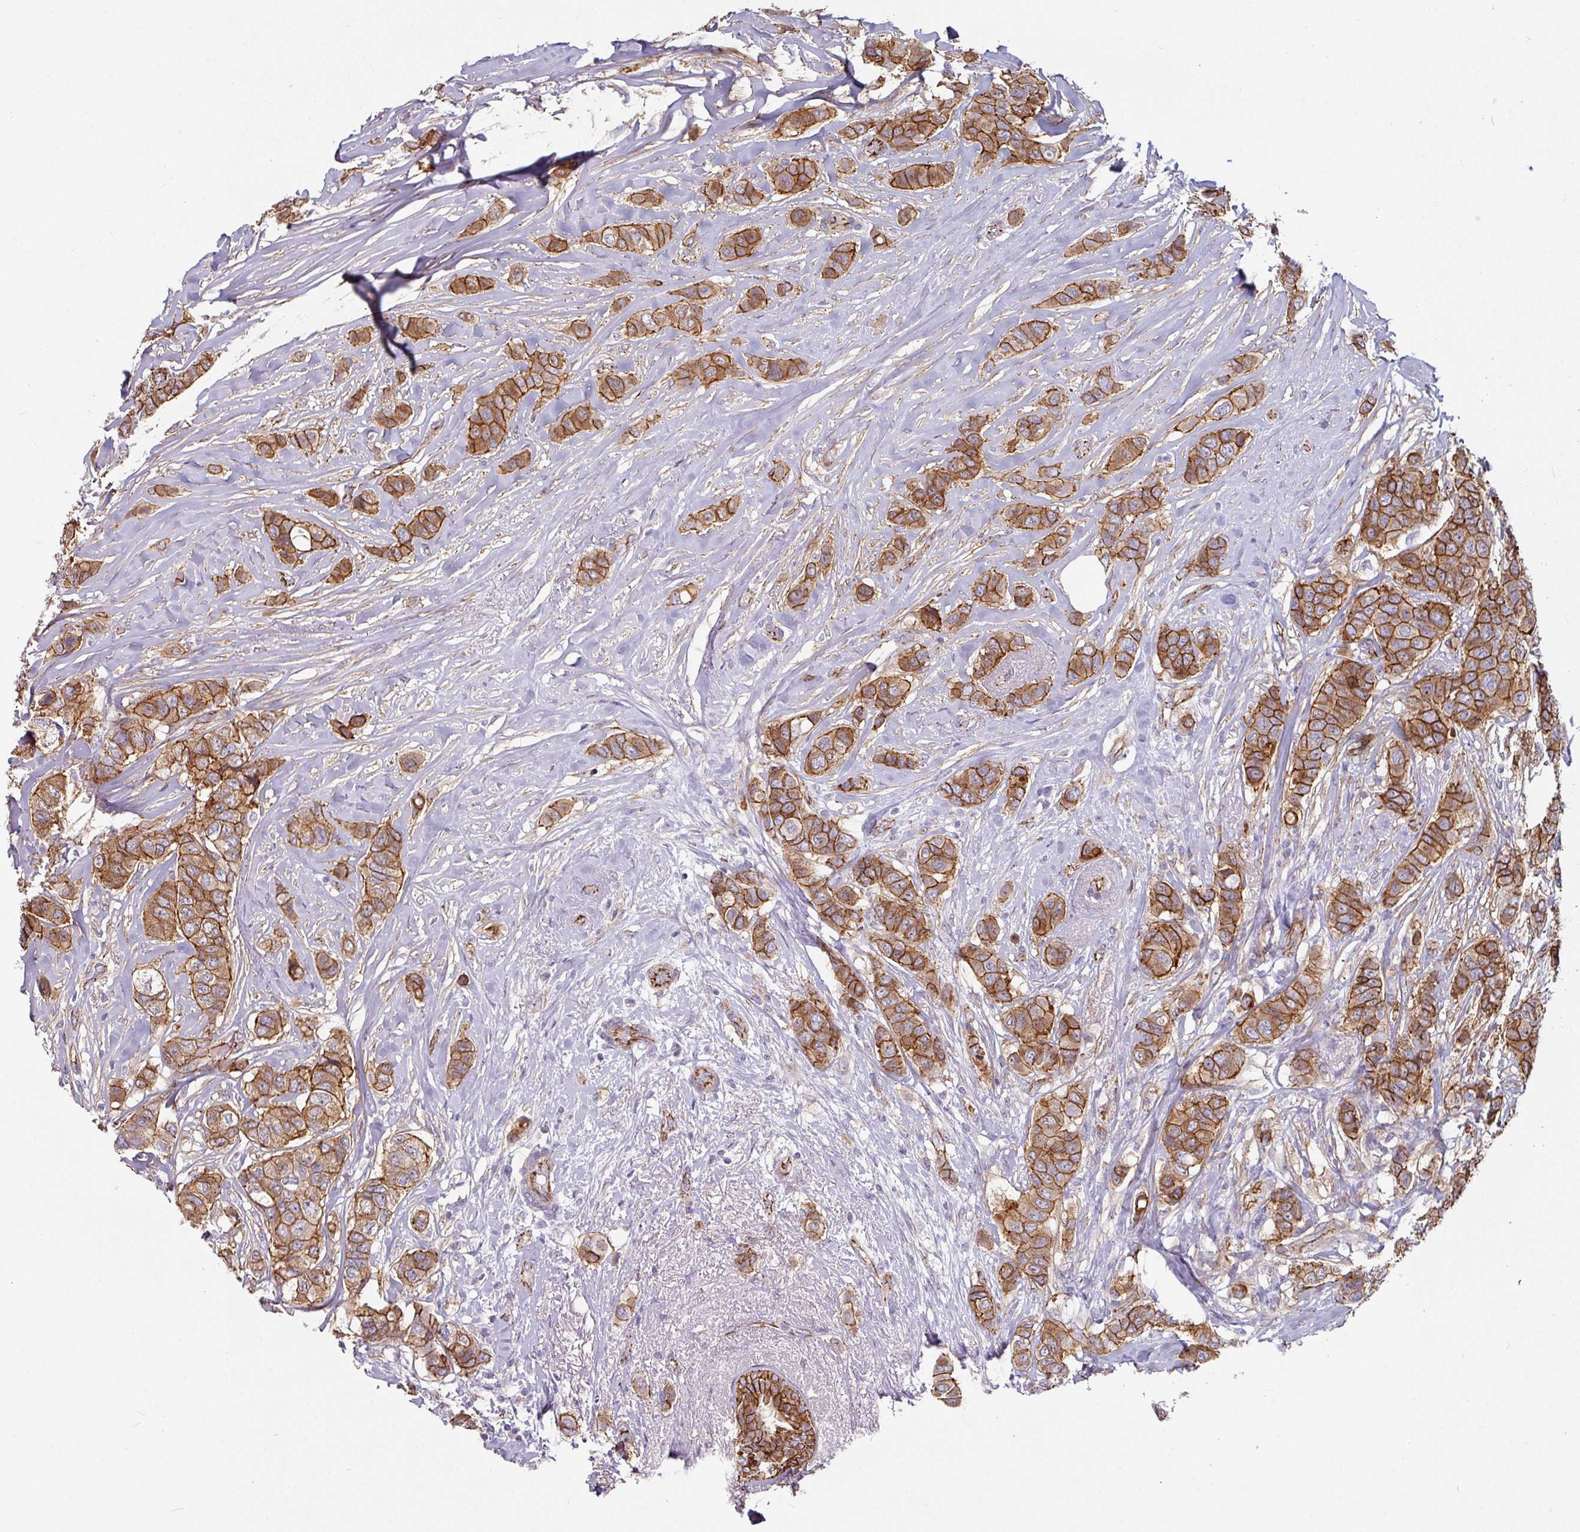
{"staining": {"intensity": "moderate", "quantity": ">75%", "location": "cytoplasmic/membranous"}, "tissue": "breast cancer", "cell_type": "Tumor cells", "image_type": "cancer", "snomed": [{"axis": "morphology", "description": "Lobular carcinoma"}, {"axis": "topography", "description": "Breast"}], "caption": "Breast cancer (lobular carcinoma) stained with a protein marker shows moderate staining in tumor cells.", "gene": "JUP", "patient": {"sex": "female", "age": 51}}